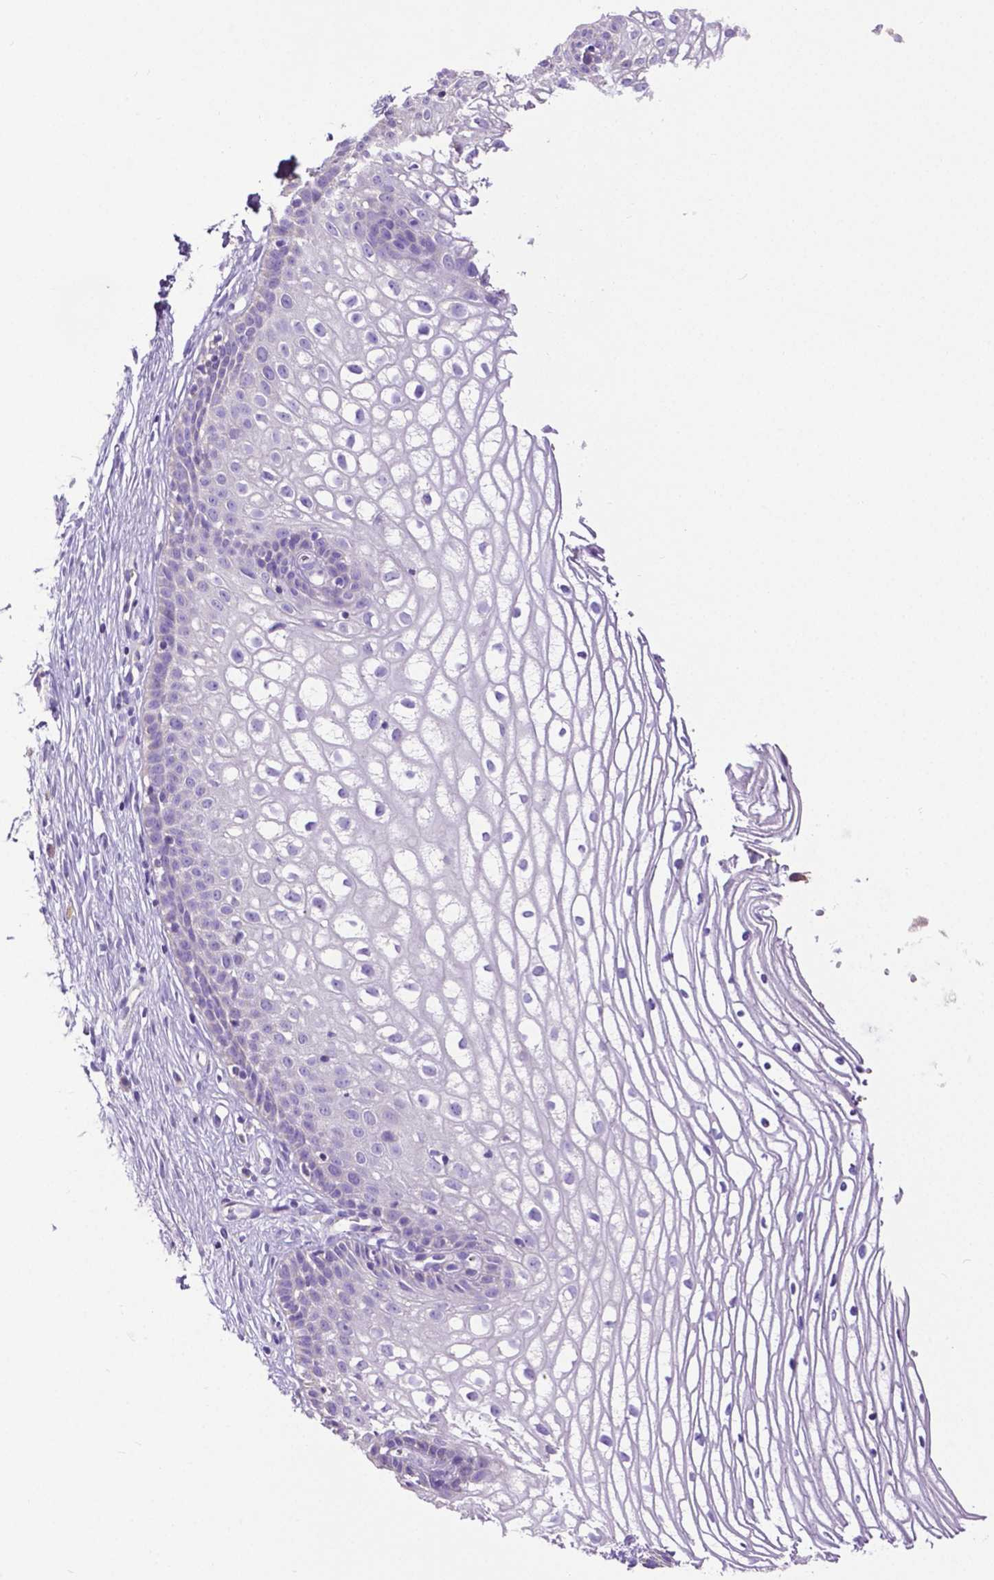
{"staining": {"intensity": "negative", "quantity": "none", "location": "none"}, "tissue": "cervix", "cell_type": "Glandular cells", "image_type": "normal", "snomed": [{"axis": "morphology", "description": "Normal tissue, NOS"}, {"axis": "topography", "description": "Cervix"}], "caption": "Immunohistochemistry of unremarkable human cervix shows no expression in glandular cells. The staining is performed using DAB (3,3'-diaminobenzidine) brown chromogen with nuclei counter-stained in using hematoxylin.", "gene": "MMP9", "patient": {"sex": "female", "age": 40}}